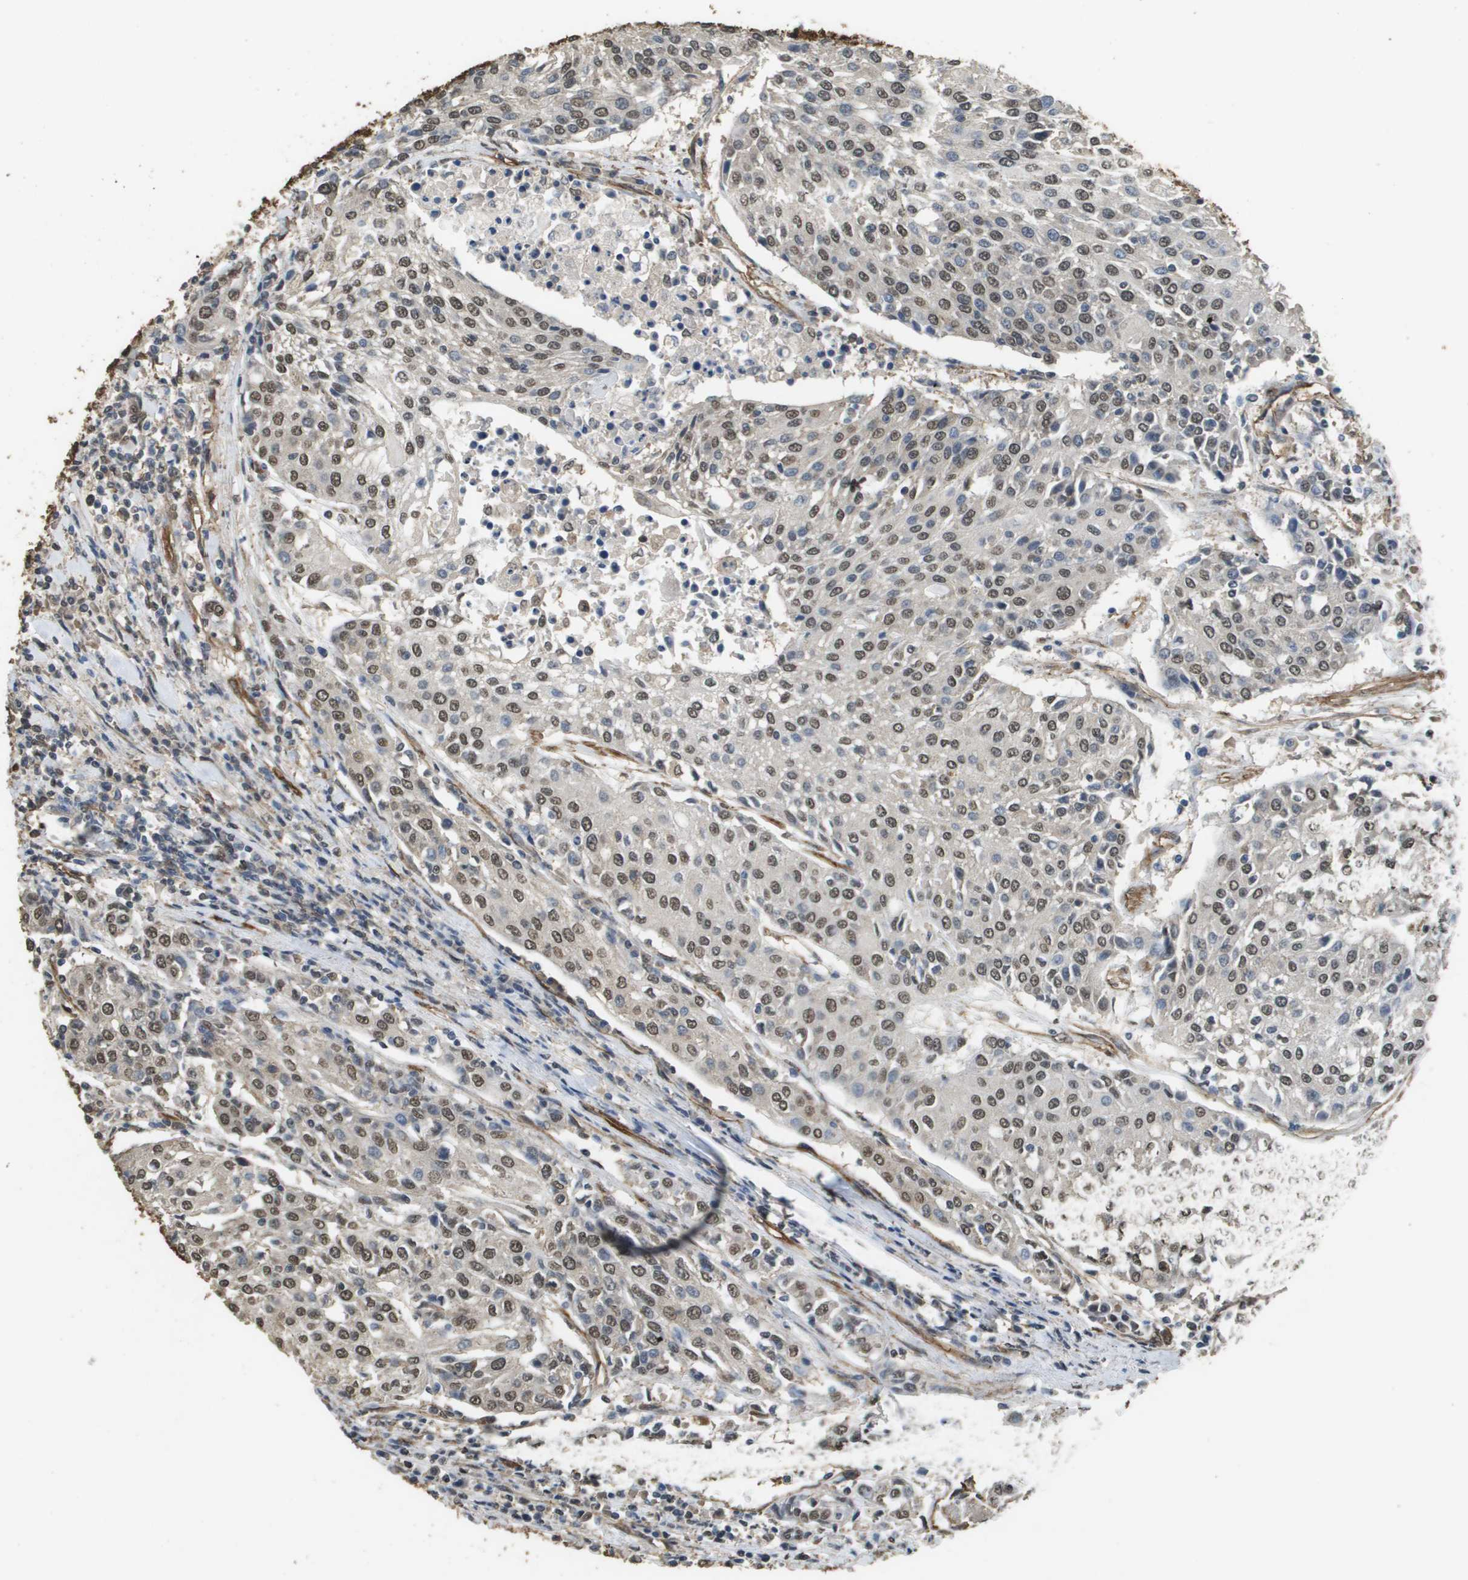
{"staining": {"intensity": "moderate", "quantity": ">75%", "location": "nuclear"}, "tissue": "urothelial cancer", "cell_type": "Tumor cells", "image_type": "cancer", "snomed": [{"axis": "morphology", "description": "Urothelial carcinoma, High grade"}, {"axis": "topography", "description": "Urinary bladder"}], "caption": "Brown immunohistochemical staining in human urothelial cancer exhibits moderate nuclear positivity in approximately >75% of tumor cells.", "gene": "AAMP", "patient": {"sex": "female", "age": 85}}